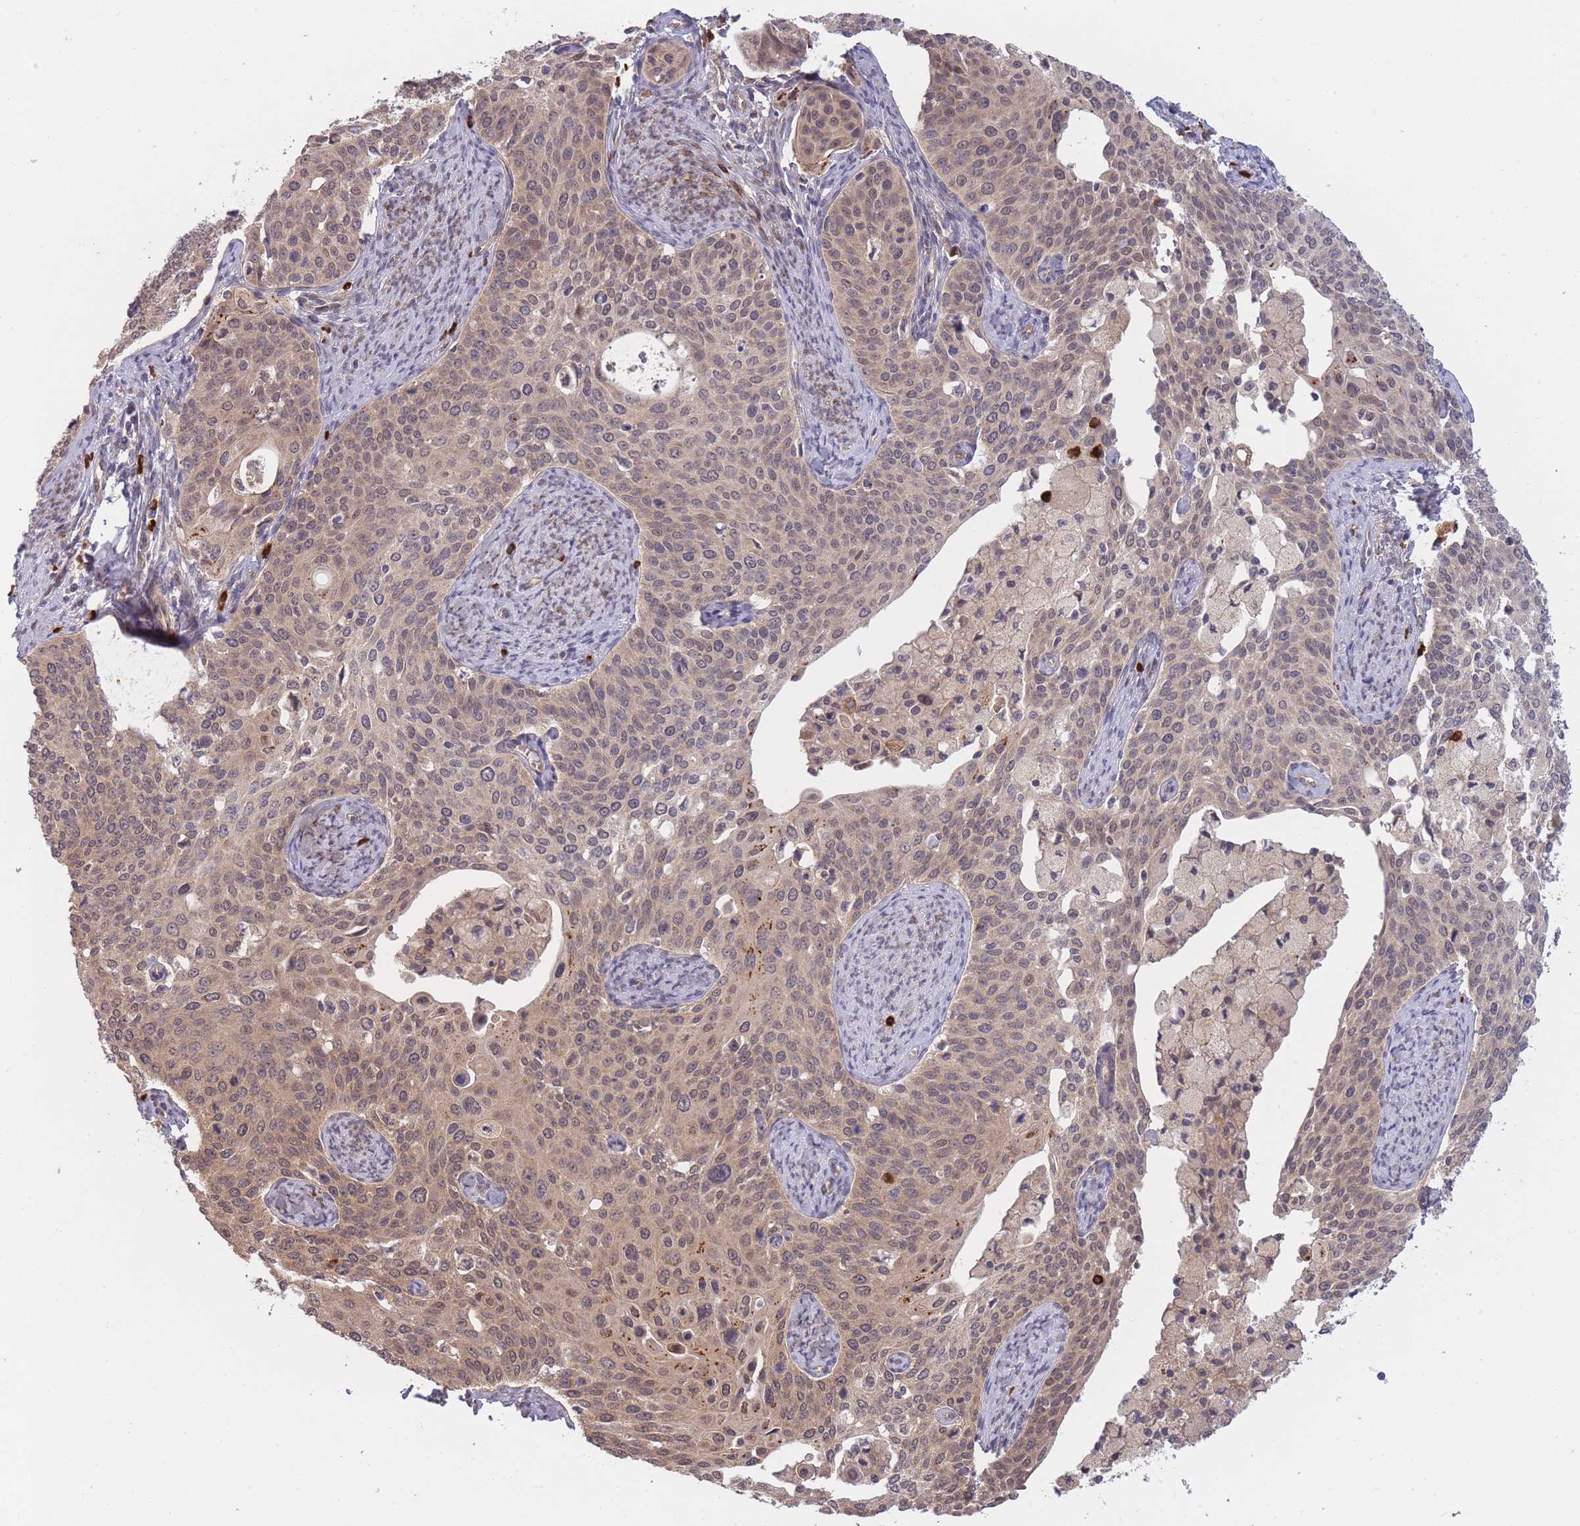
{"staining": {"intensity": "weak", "quantity": ">75%", "location": "cytoplasmic/membranous,nuclear"}, "tissue": "cervical cancer", "cell_type": "Tumor cells", "image_type": "cancer", "snomed": [{"axis": "morphology", "description": "Squamous cell carcinoma, NOS"}, {"axis": "topography", "description": "Cervix"}], "caption": "Cervical squamous cell carcinoma stained with a protein marker displays weak staining in tumor cells.", "gene": "SMC6", "patient": {"sex": "female", "age": 44}}